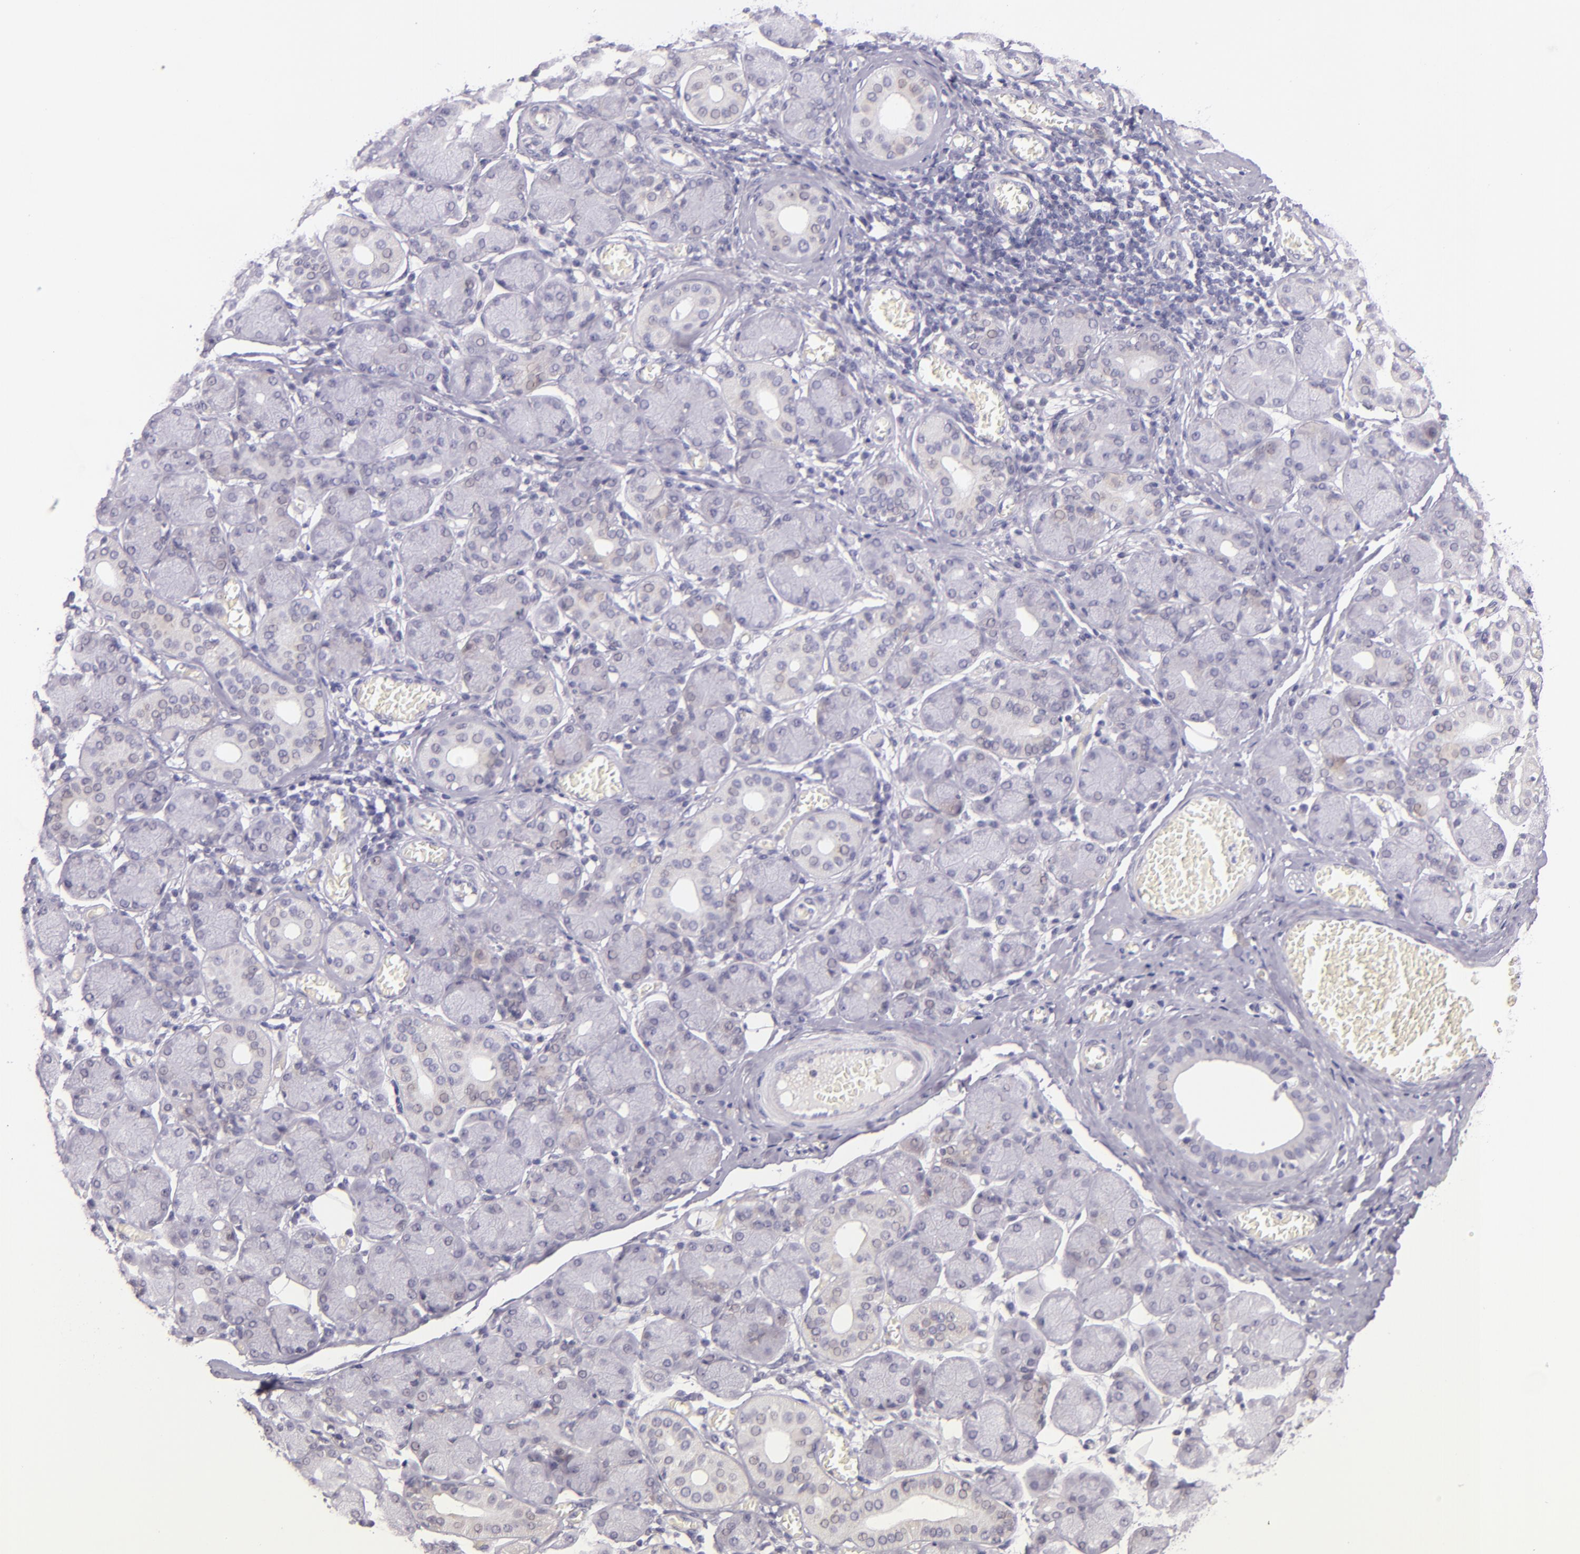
{"staining": {"intensity": "negative", "quantity": "none", "location": "none"}, "tissue": "salivary gland", "cell_type": "Glandular cells", "image_type": "normal", "snomed": [{"axis": "morphology", "description": "Normal tissue, NOS"}, {"axis": "topography", "description": "Salivary gland"}], "caption": "The image demonstrates no staining of glandular cells in normal salivary gland.", "gene": "HSP90AA1", "patient": {"sex": "female", "age": 24}}